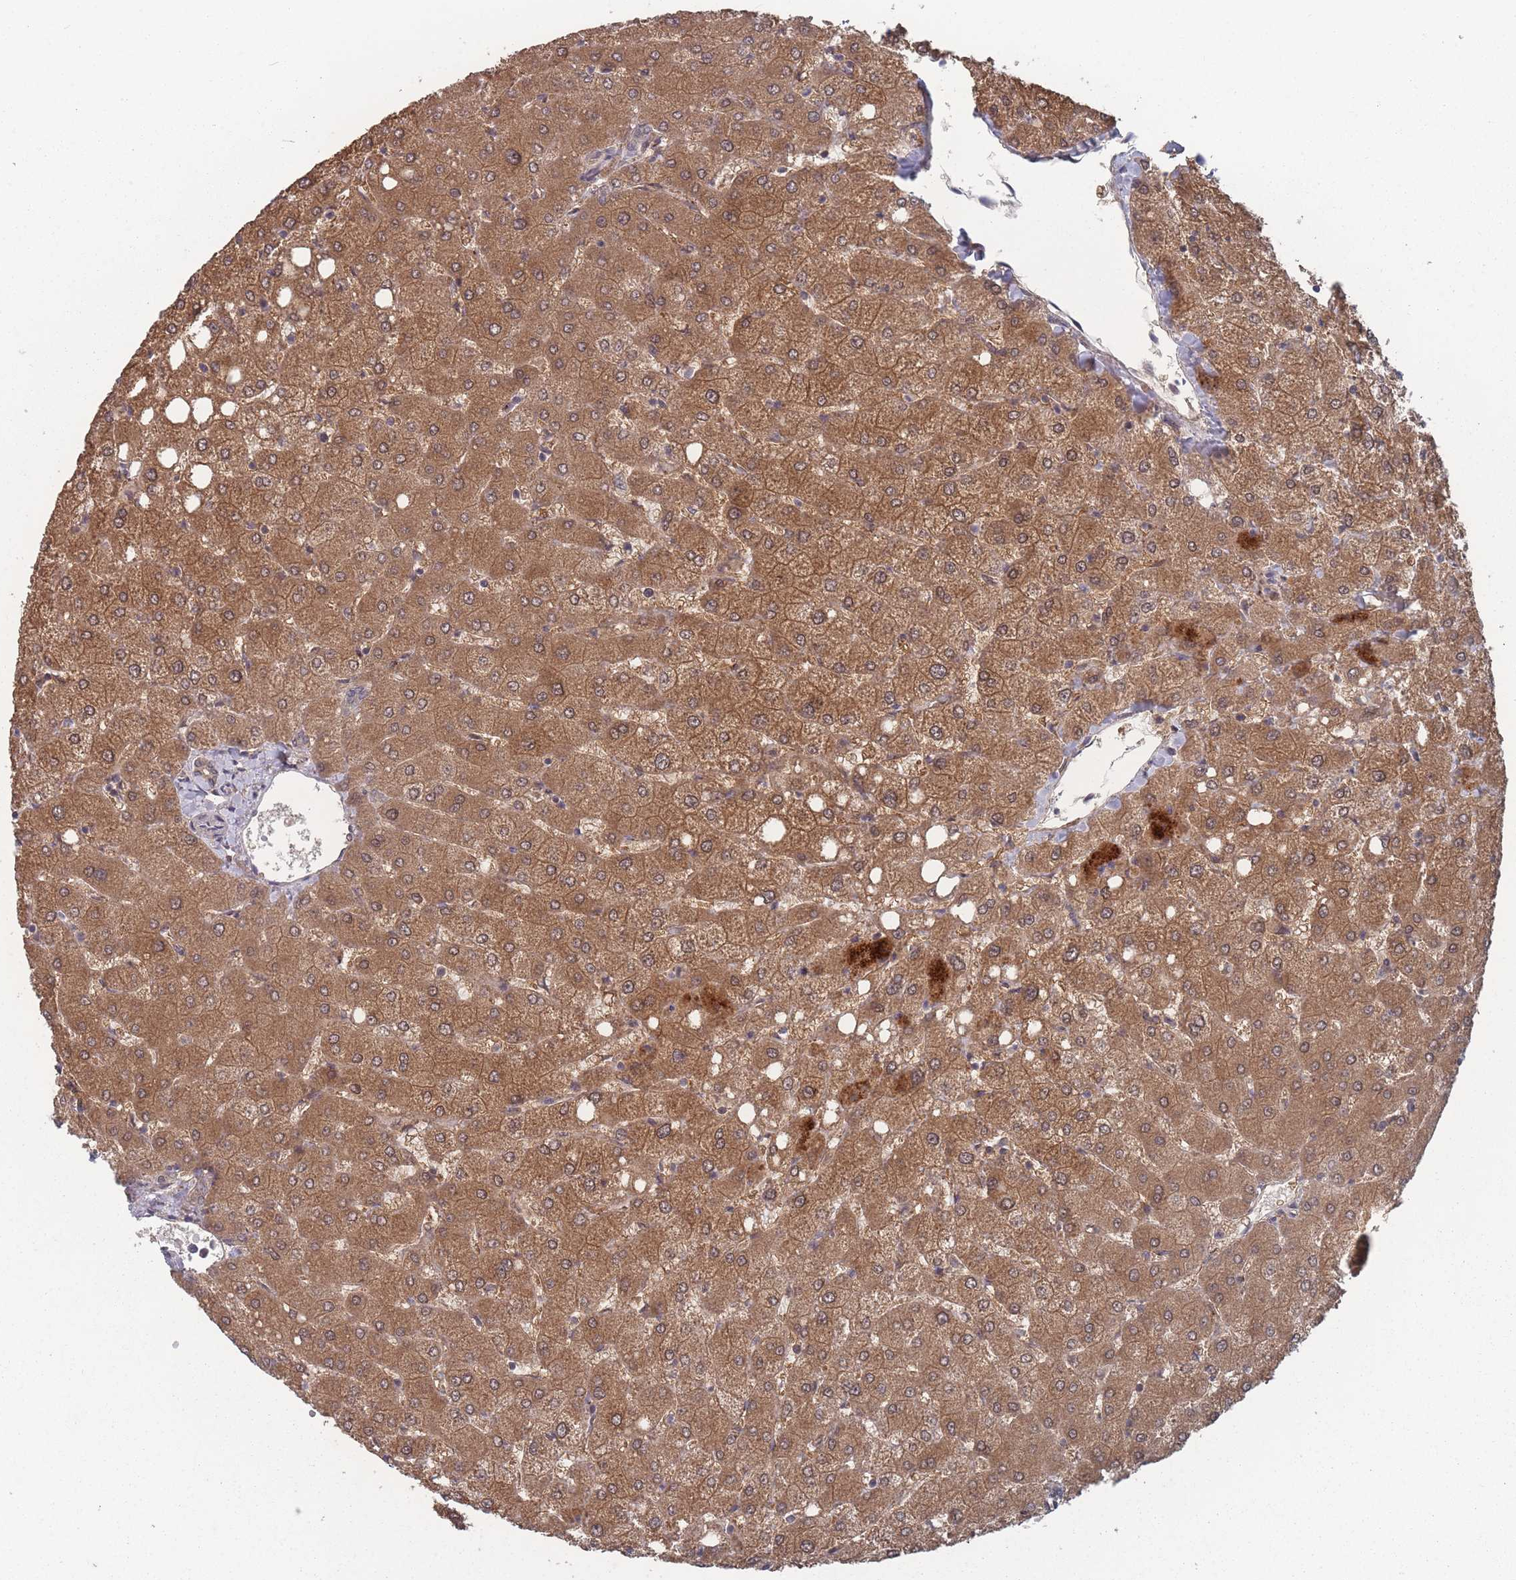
{"staining": {"intensity": "negative", "quantity": "none", "location": "none"}, "tissue": "liver", "cell_type": "Cholangiocytes", "image_type": "normal", "snomed": [{"axis": "morphology", "description": "Normal tissue, NOS"}, {"axis": "topography", "description": "Liver"}], "caption": "High magnification brightfield microscopy of unremarkable liver stained with DAB (3,3'-diaminobenzidine) (brown) and counterstained with hematoxylin (blue): cholangiocytes show no significant staining. The staining was performed using DAB (3,3'-diaminobenzidine) to visualize the protein expression in brown, while the nuclei were stained in blue with hematoxylin (Magnification: 20x).", "gene": "CNTRL", "patient": {"sex": "female", "age": 54}}